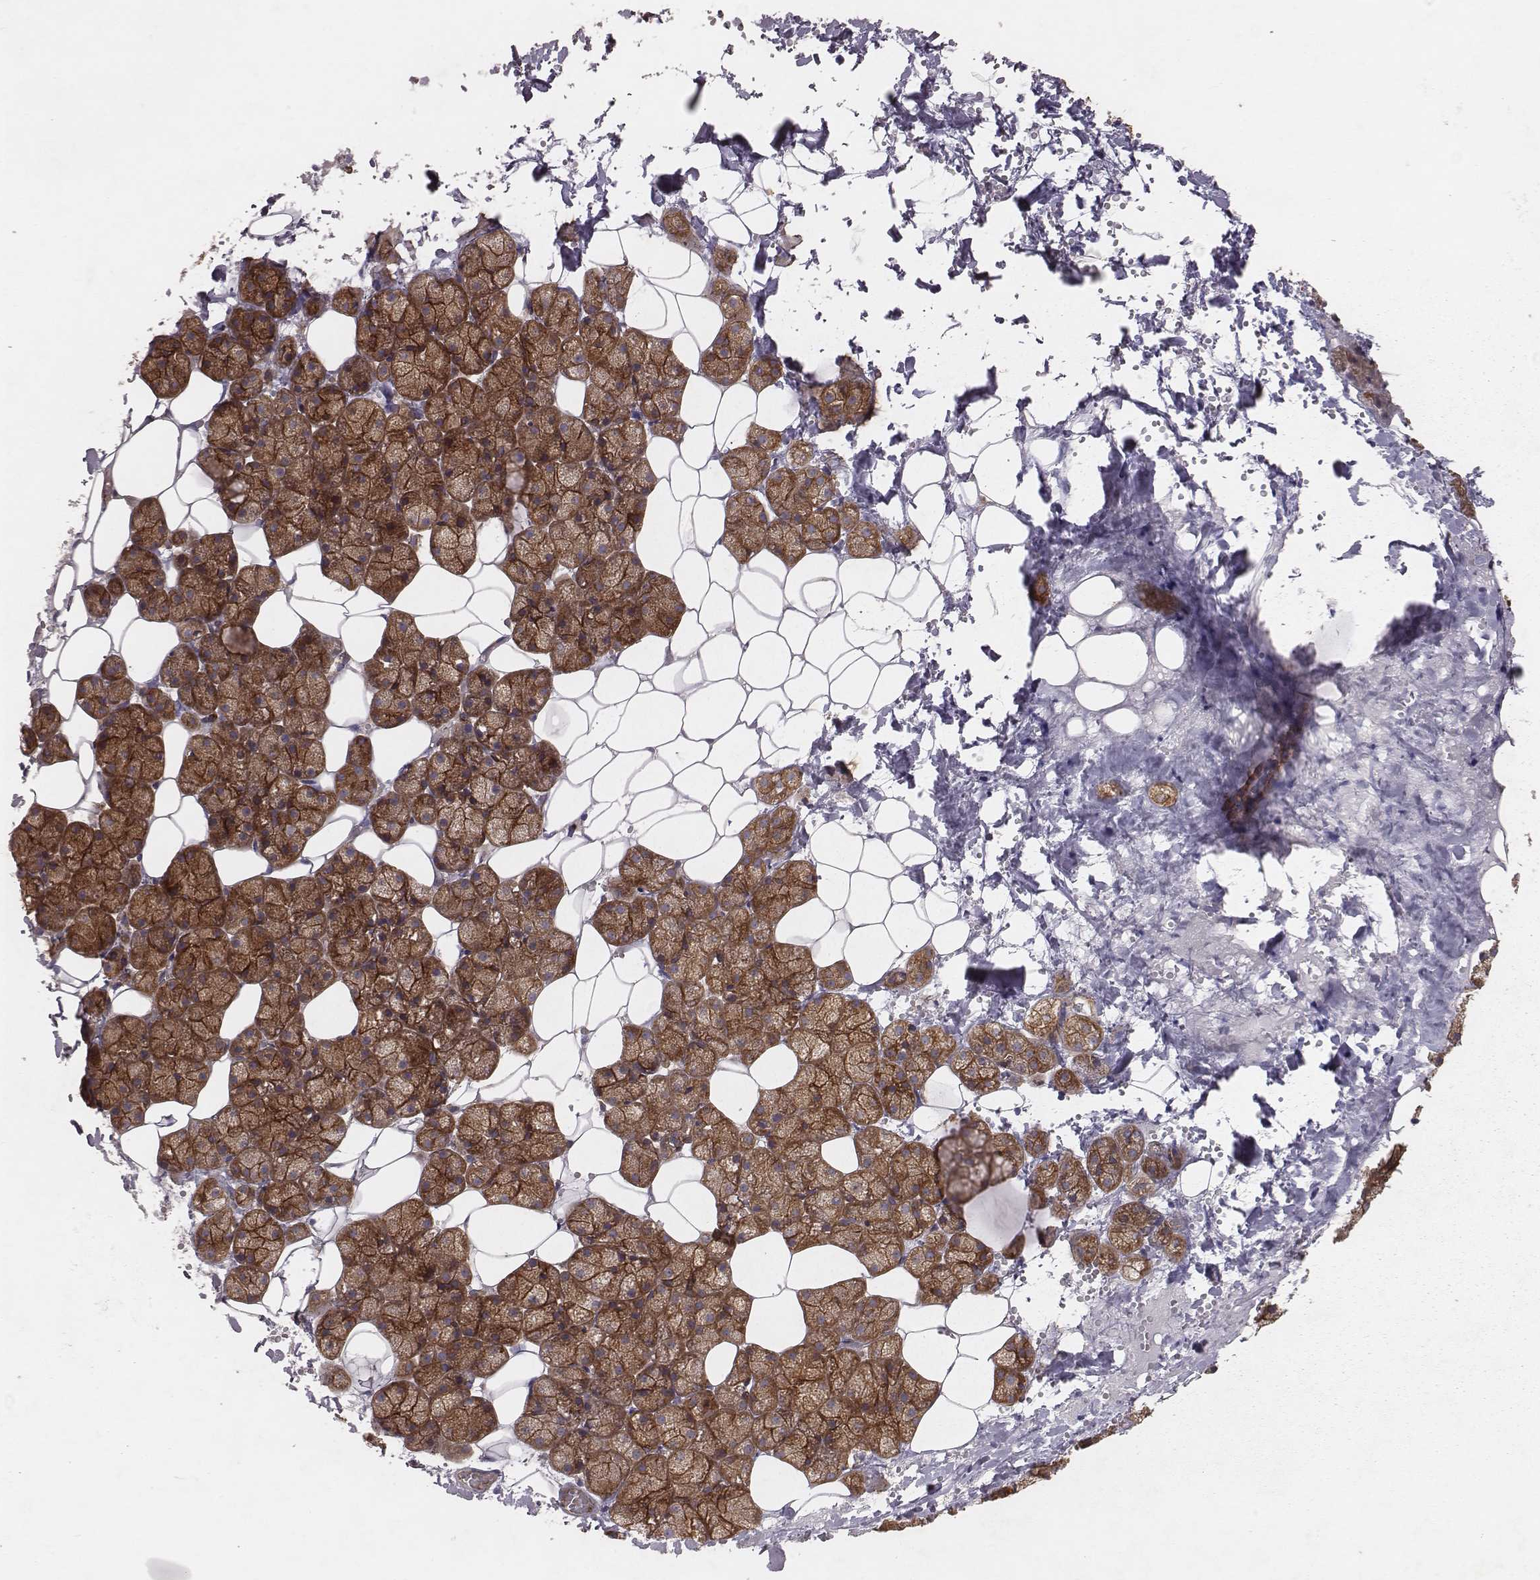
{"staining": {"intensity": "strong", "quantity": ">75%", "location": "cytoplasmic/membranous"}, "tissue": "salivary gland", "cell_type": "Glandular cells", "image_type": "normal", "snomed": [{"axis": "morphology", "description": "Normal tissue, NOS"}, {"axis": "topography", "description": "Salivary gland"}], "caption": "Salivary gland was stained to show a protein in brown. There is high levels of strong cytoplasmic/membranous staining in about >75% of glandular cells.", "gene": "TXLNA", "patient": {"sex": "male", "age": 38}}